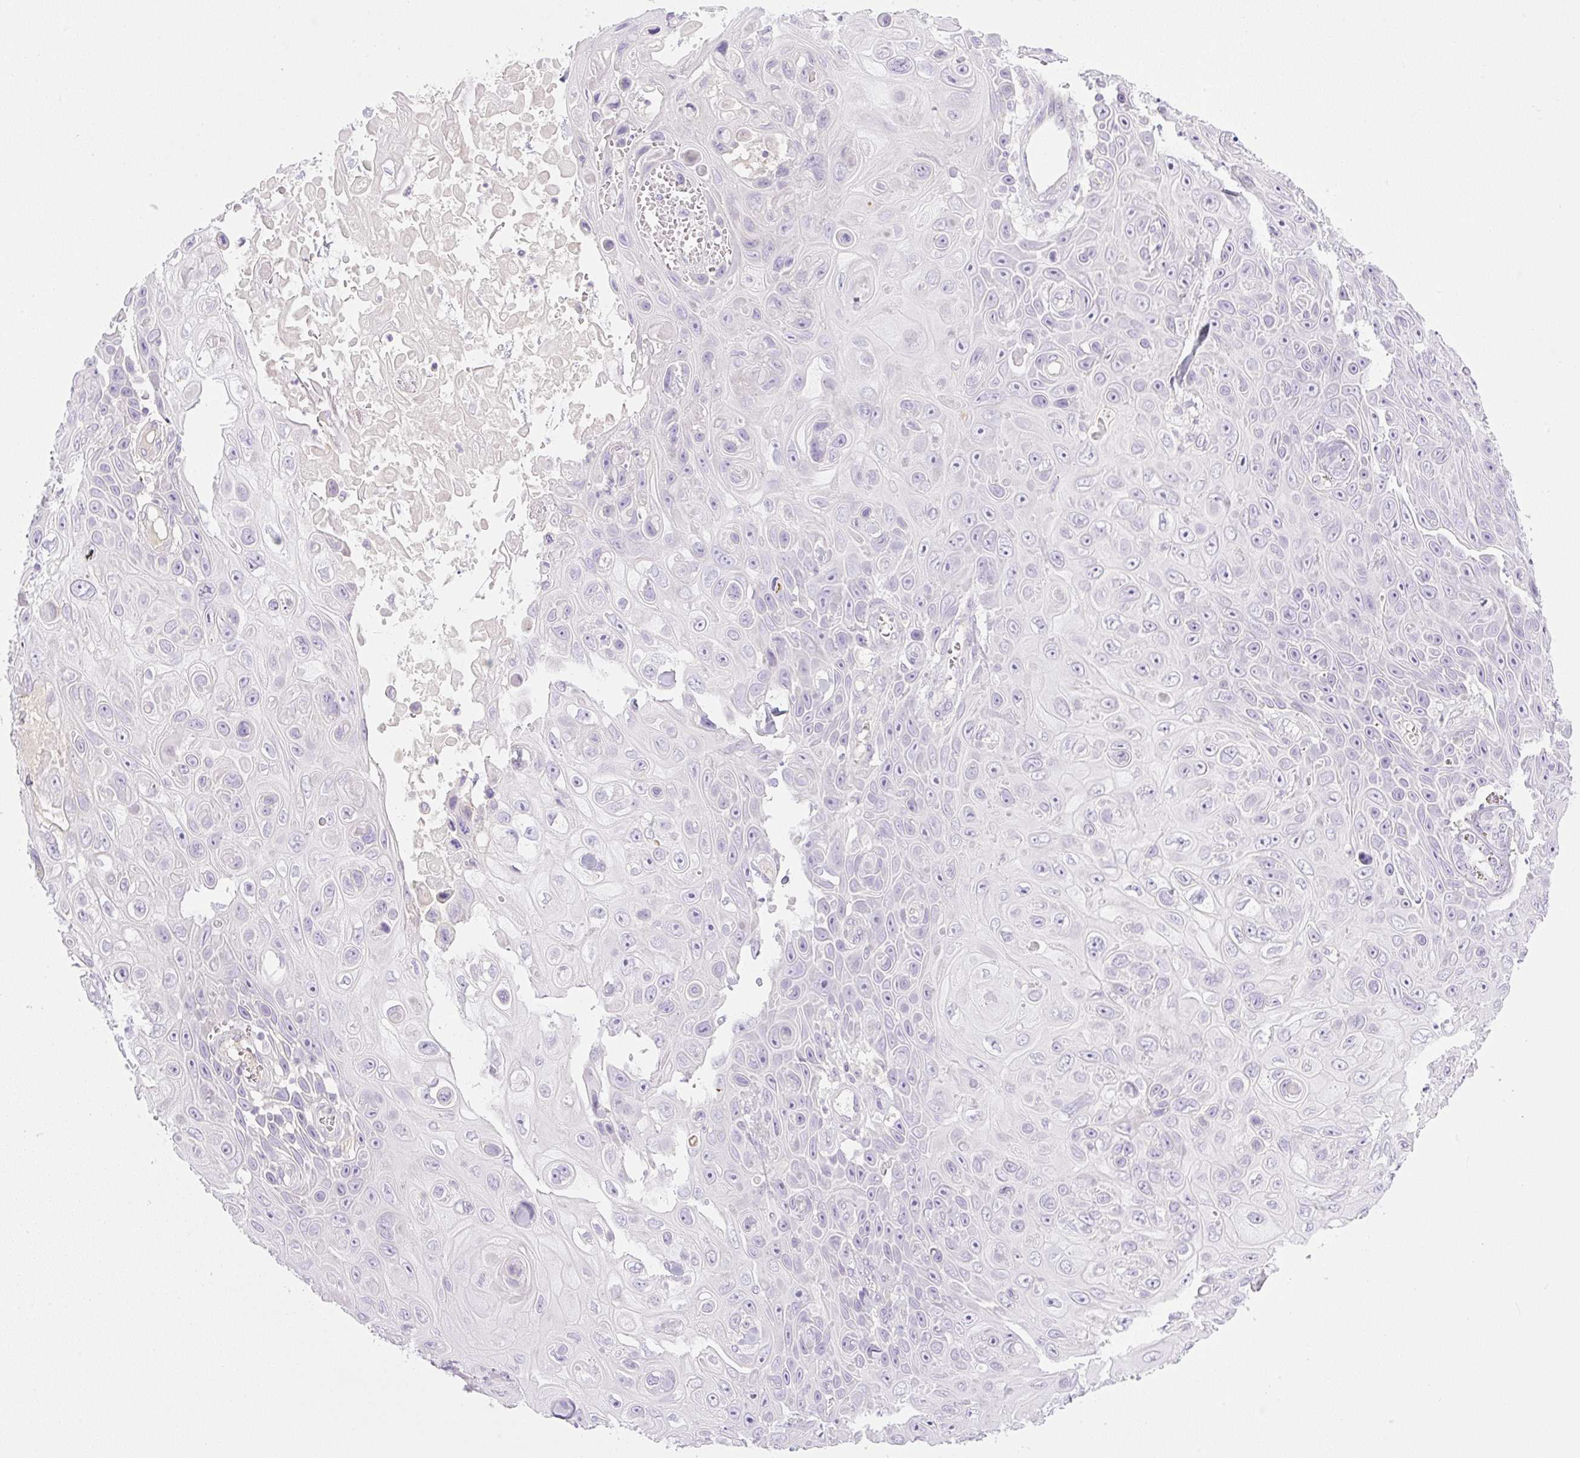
{"staining": {"intensity": "negative", "quantity": "none", "location": "none"}, "tissue": "skin cancer", "cell_type": "Tumor cells", "image_type": "cancer", "snomed": [{"axis": "morphology", "description": "Squamous cell carcinoma, NOS"}, {"axis": "topography", "description": "Skin"}], "caption": "An immunohistochemistry image of skin squamous cell carcinoma is shown. There is no staining in tumor cells of skin squamous cell carcinoma. (Immunohistochemistry, brightfield microscopy, high magnification).", "gene": "MIA2", "patient": {"sex": "male", "age": 82}}